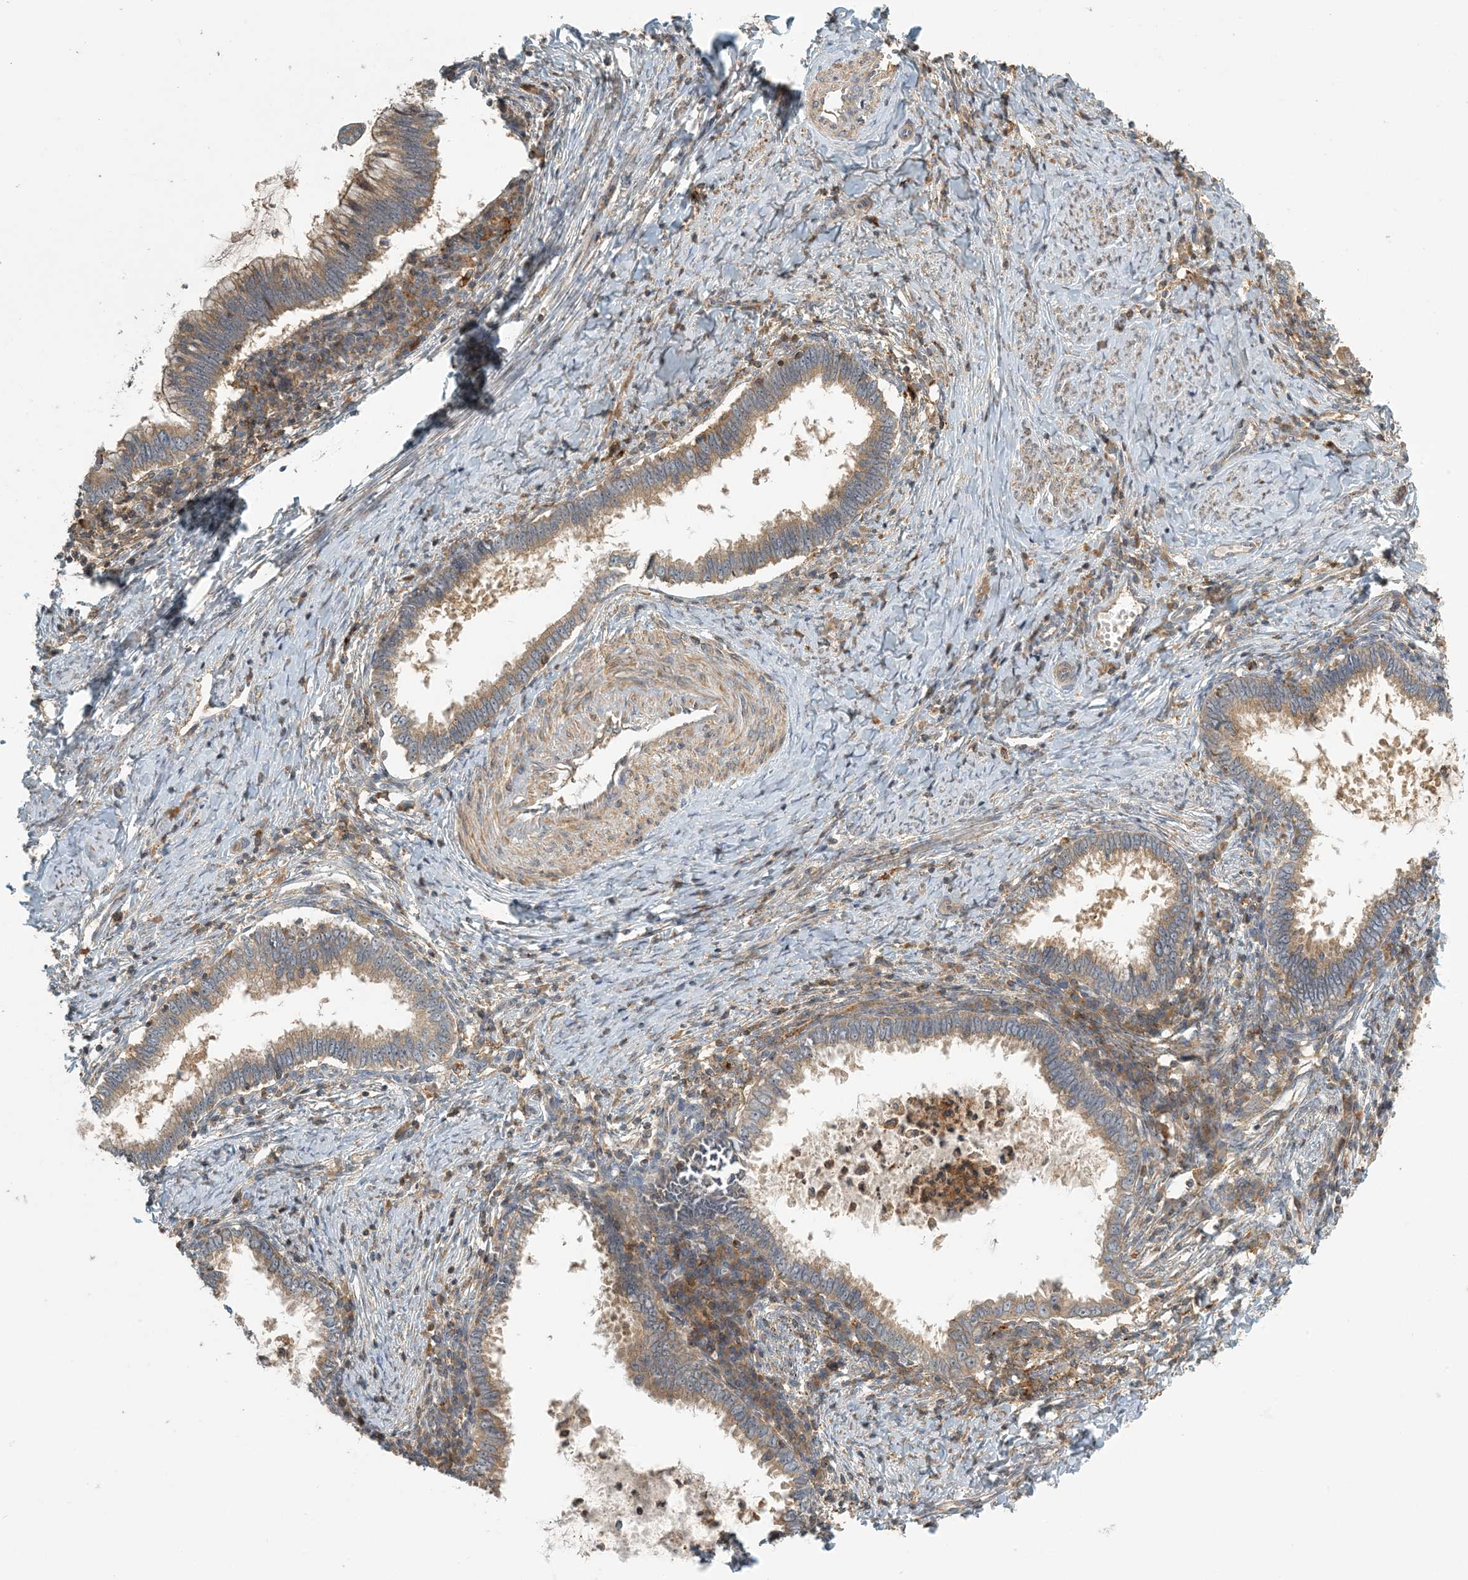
{"staining": {"intensity": "moderate", "quantity": ">75%", "location": "cytoplasmic/membranous"}, "tissue": "cervical cancer", "cell_type": "Tumor cells", "image_type": "cancer", "snomed": [{"axis": "morphology", "description": "Adenocarcinoma, NOS"}, {"axis": "topography", "description": "Cervix"}], "caption": "DAB (3,3'-diaminobenzidine) immunohistochemical staining of cervical cancer (adenocarcinoma) reveals moderate cytoplasmic/membranous protein positivity in about >75% of tumor cells.", "gene": "COLEC11", "patient": {"sex": "female", "age": 36}}